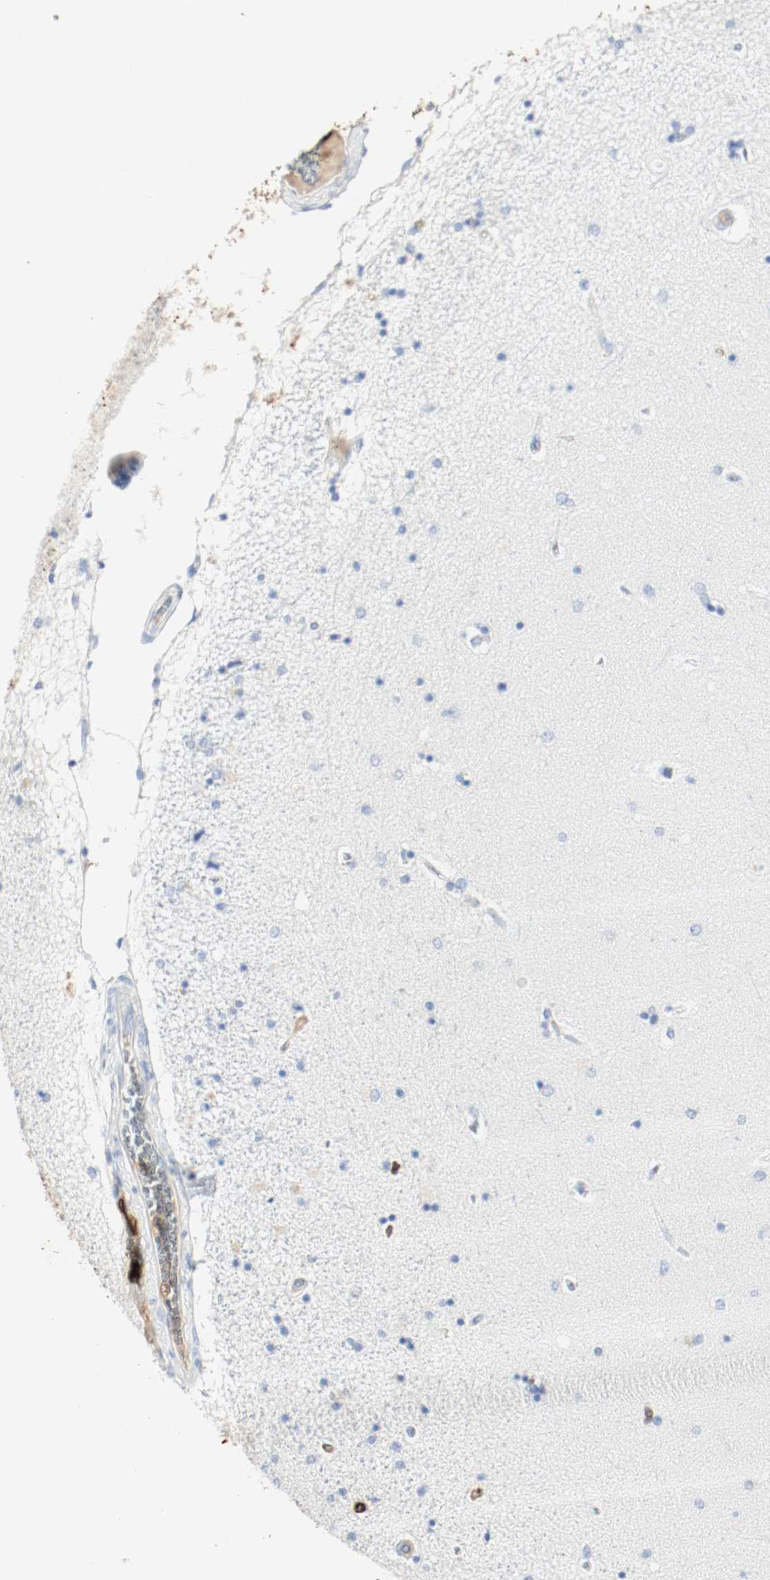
{"staining": {"intensity": "negative", "quantity": "none", "location": "none"}, "tissue": "hippocampus", "cell_type": "Glial cells", "image_type": "normal", "snomed": [{"axis": "morphology", "description": "Normal tissue, NOS"}, {"axis": "topography", "description": "Hippocampus"}], "caption": "Immunohistochemical staining of unremarkable human hippocampus shows no significant staining in glial cells.", "gene": "S100A9", "patient": {"sex": "female", "age": 54}}